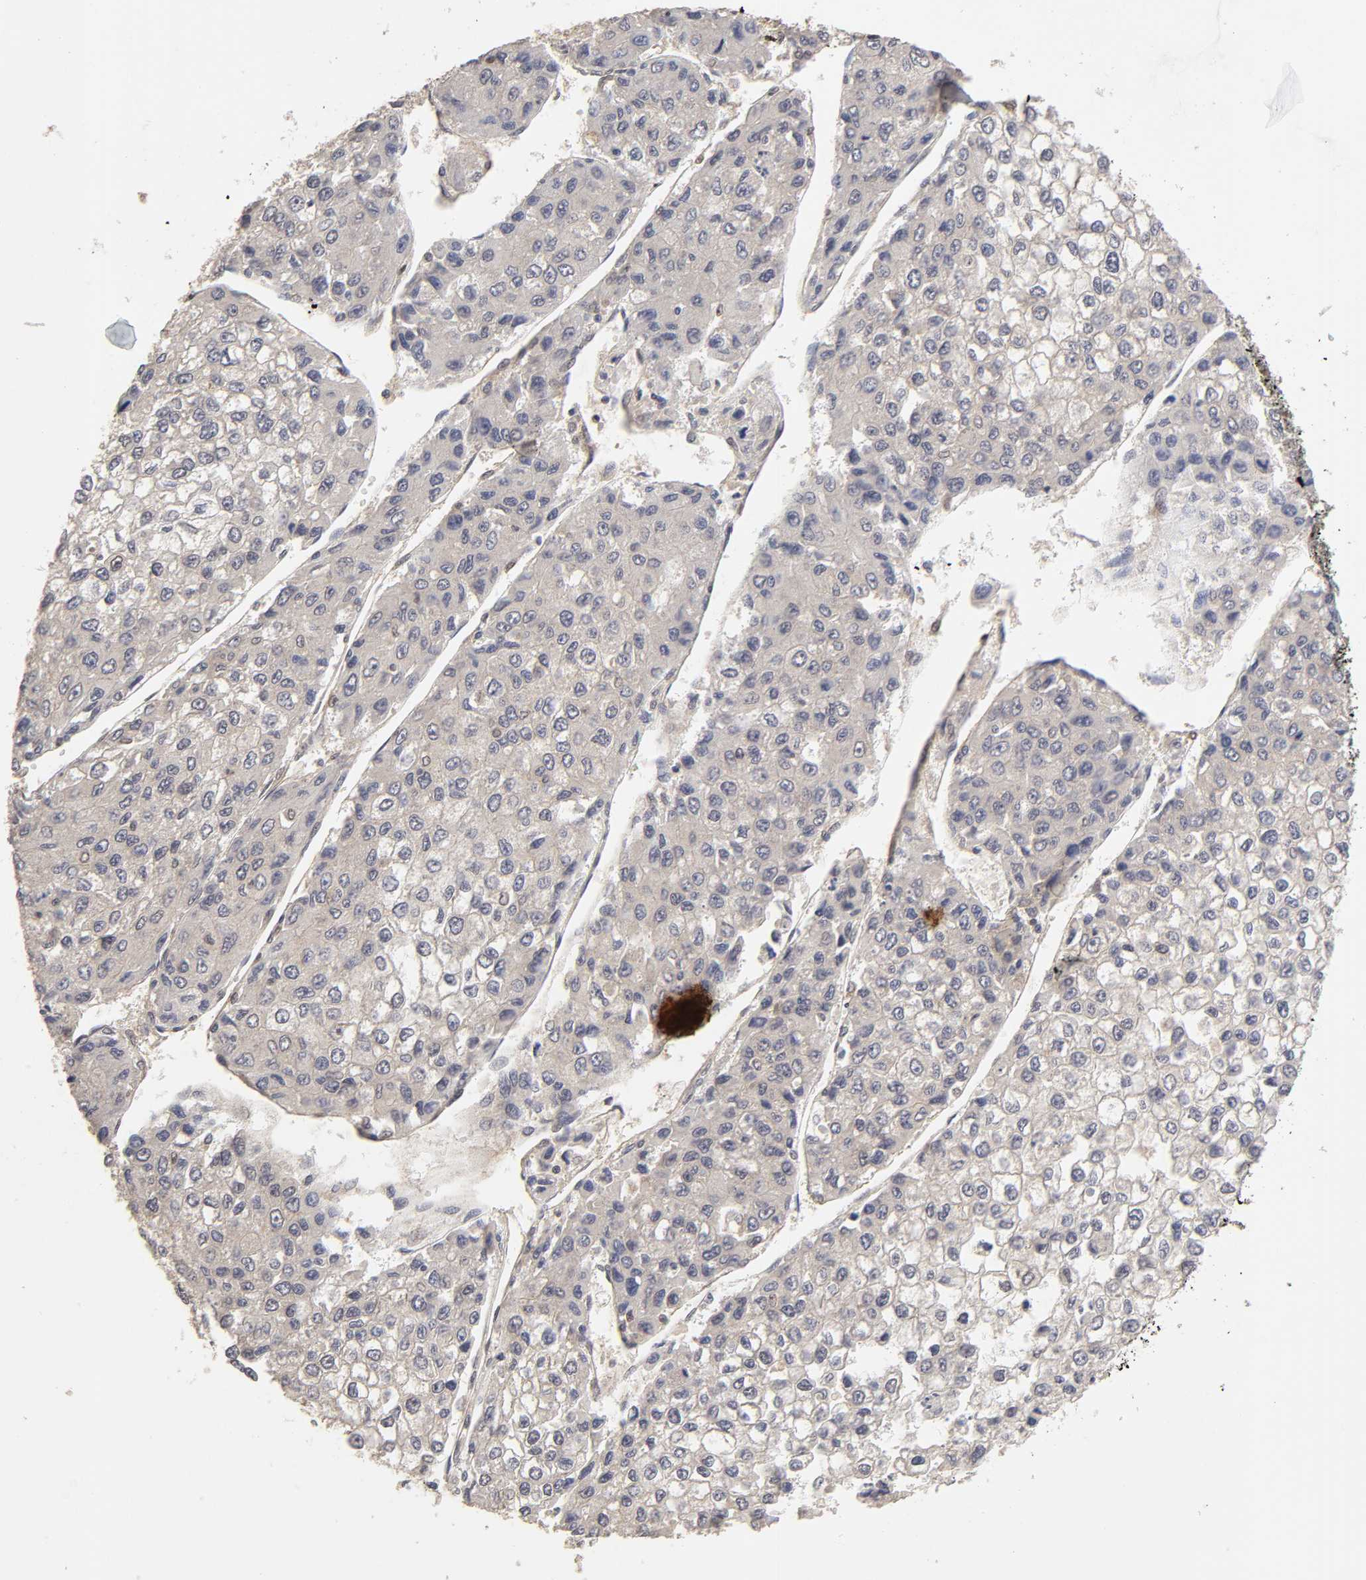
{"staining": {"intensity": "negative", "quantity": "none", "location": "none"}, "tissue": "liver cancer", "cell_type": "Tumor cells", "image_type": "cancer", "snomed": [{"axis": "morphology", "description": "Carcinoma, Hepatocellular, NOS"}, {"axis": "topography", "description": "Liver"}], "caption": "IHC image of neoplastic tissue: liver cancer stained with DAB shows no significant protein expression in tumor cells.", "gene": "MAPK1", "patient": {"sex": "female", "age": 66}}